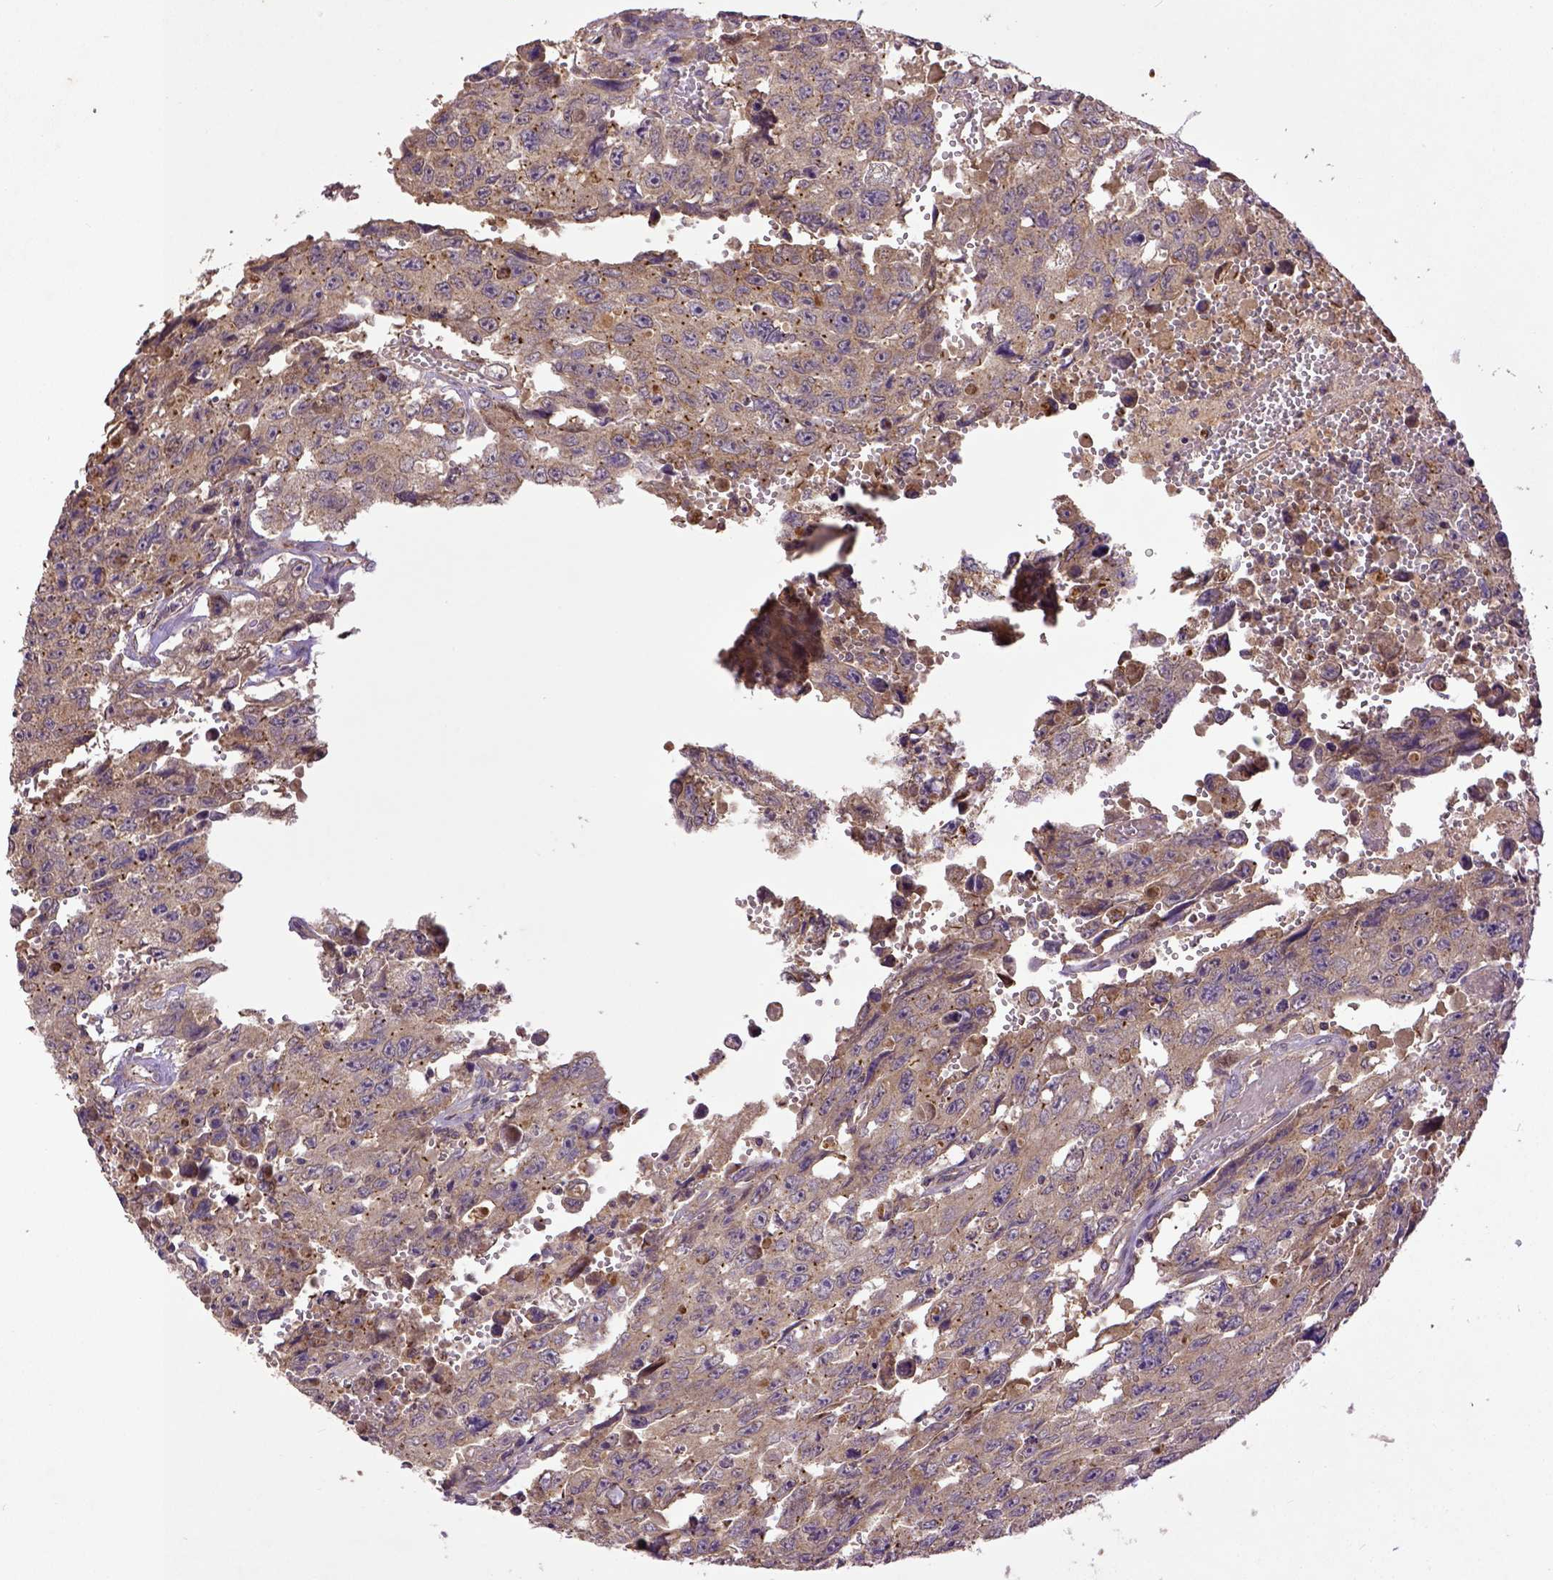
{"staining": {"intensity": "weak", "quantity": ">75%", "location": "cytoplasmic/membranous"}, "tissue": "testis cancer", "cell_type": "Tumor cells", "image_type": "cancer", "snomed": [{"axis": "morphology", "description": "Seminoma, NOS"}, {"axis": "topography", "description": "Testis"}], "caption": "Testis cancer (seminoma) stained for a protein (brown) exhibits weak cytoplasmic/membranous positive positivity in about >75% of tumor cells.", "gene": "MT-CO1", "patient": {"sex": "male", "age": 26}}